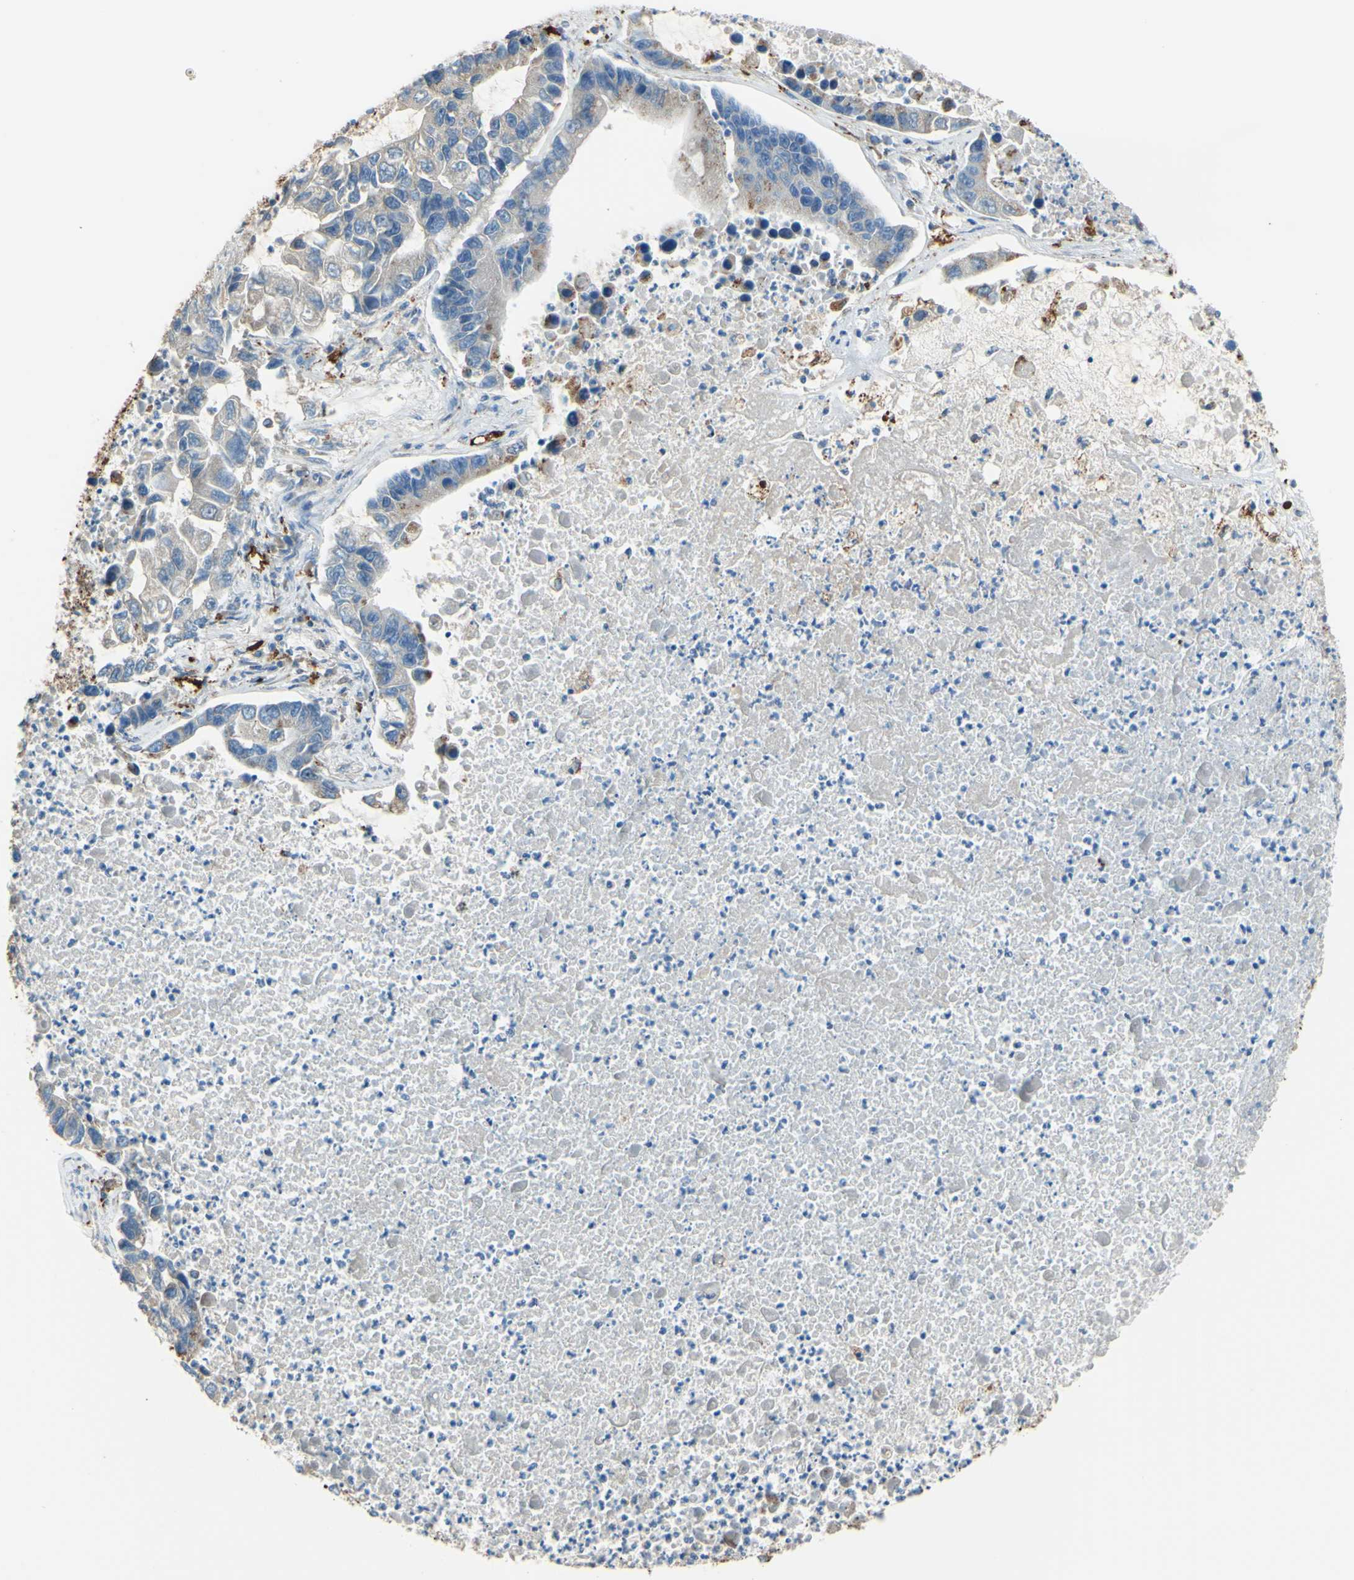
{"staining": {"intensity": "weak", "quantity": "25%-75%", "location": "cytoplasmic/membranous"}, "tissue": "lung cancer", "cell_type": "Tumor cells", "image_type": "cancer", "snomed": [{"axis": "morphology", "description": "Adenocarcinoma, NOS"}, {"axis": "topography", "description": "Lung"}], "caption": "This image exhibits immunohistochemistry staining of lung cancer (adenocarcinoma), with low weak cytoplasmic/membranous expression in about 25%-75% of tumor cells.", "gene": "CTSD", "patient": {"sex": "female", "age": 51}}